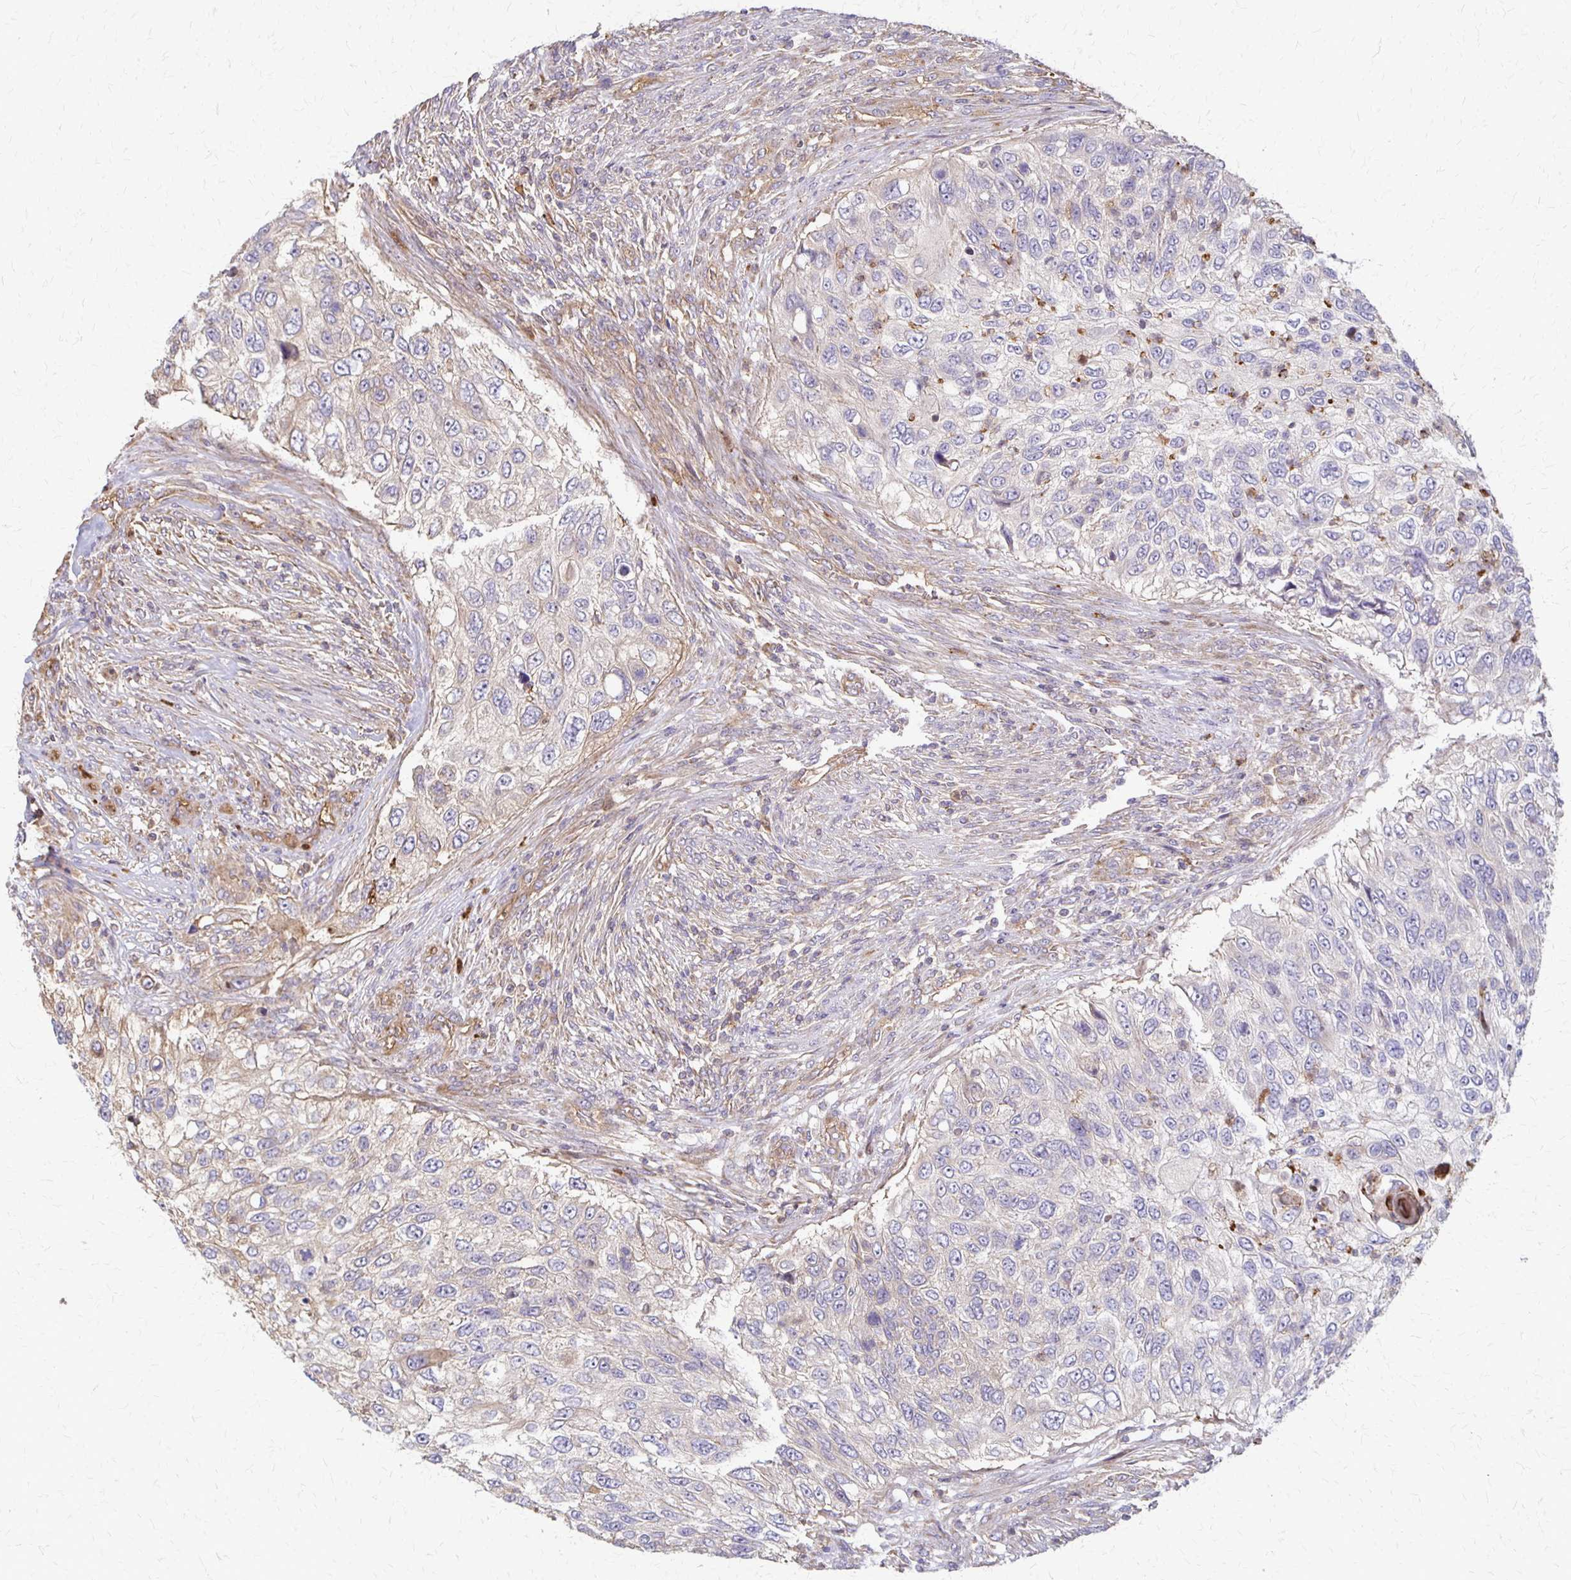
{"staining": {"intensity": "negative", "quantity": "none", "location": "none"}, "tissue": "urothelial cancer", "cell_type": "Tumor cells", "image_type": "cancer", "snomed": [{"axis": "morphology", "description": "Urothelial carcinoma, High grade"}, {"axis": "topography", "description": "Urinary bladder"}], "caption": "Immunohistochemistry (IHC) micrograph of neoplastic tissue: urothelial carcinoma (high-grade) stained with DAB (3,3'-diaminobenzidine) exhibits no significant protein expression in tumor cells.", "gene": "EIF4EBP2", "patient": {"sex": "female", "age": 60}}